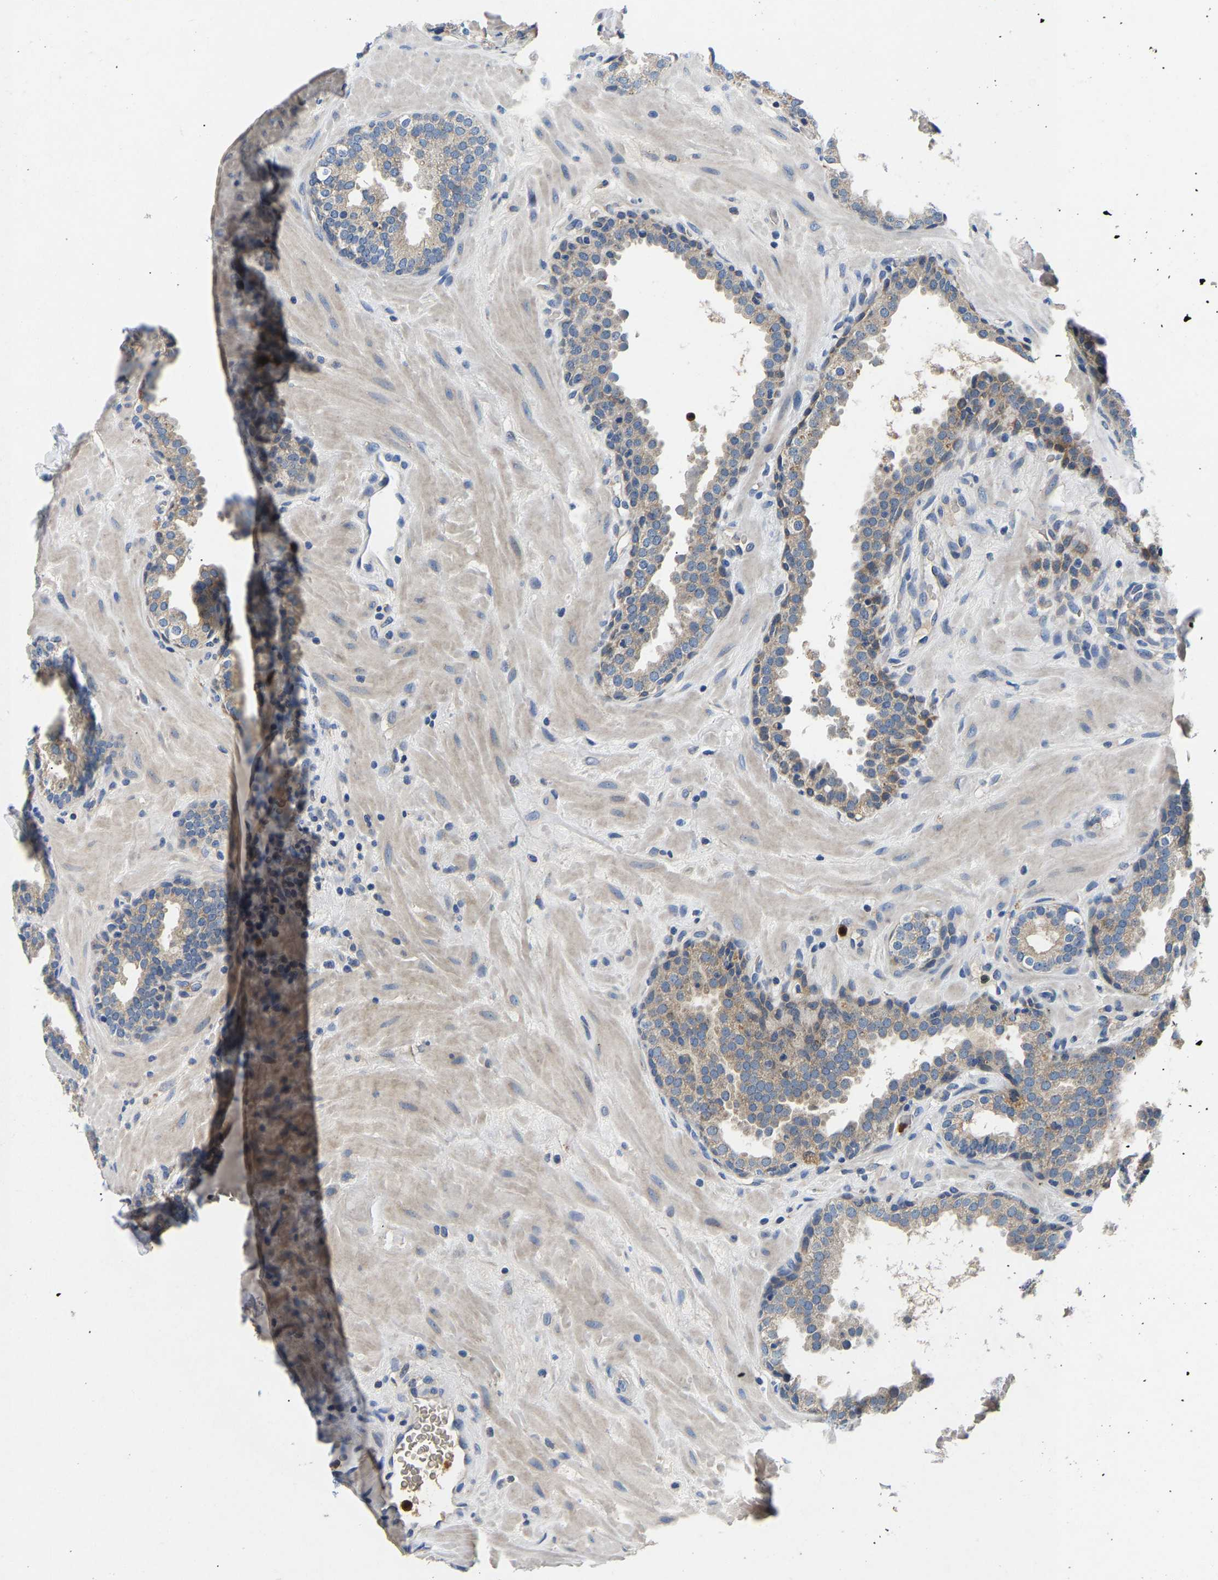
{"staining": {"intensity": "weak", "quantity": "<25%", "location": "cytoplasmic/membranous"}, "tissue": "prostate", "cell_type": "Glandular cells", "image_type": "normal", "snomed": [{"axis": "morphology", "description": "Normal tissue, NOS"}, {"axis": "topography", "description": "Prostate"}], "caption": "Immunohistochemistry (IHC) of unremarkable human prostate reveals no expression in glandular cells.", "gene": "TOR1B", "patient": {"sex": "male", "age": 51}}